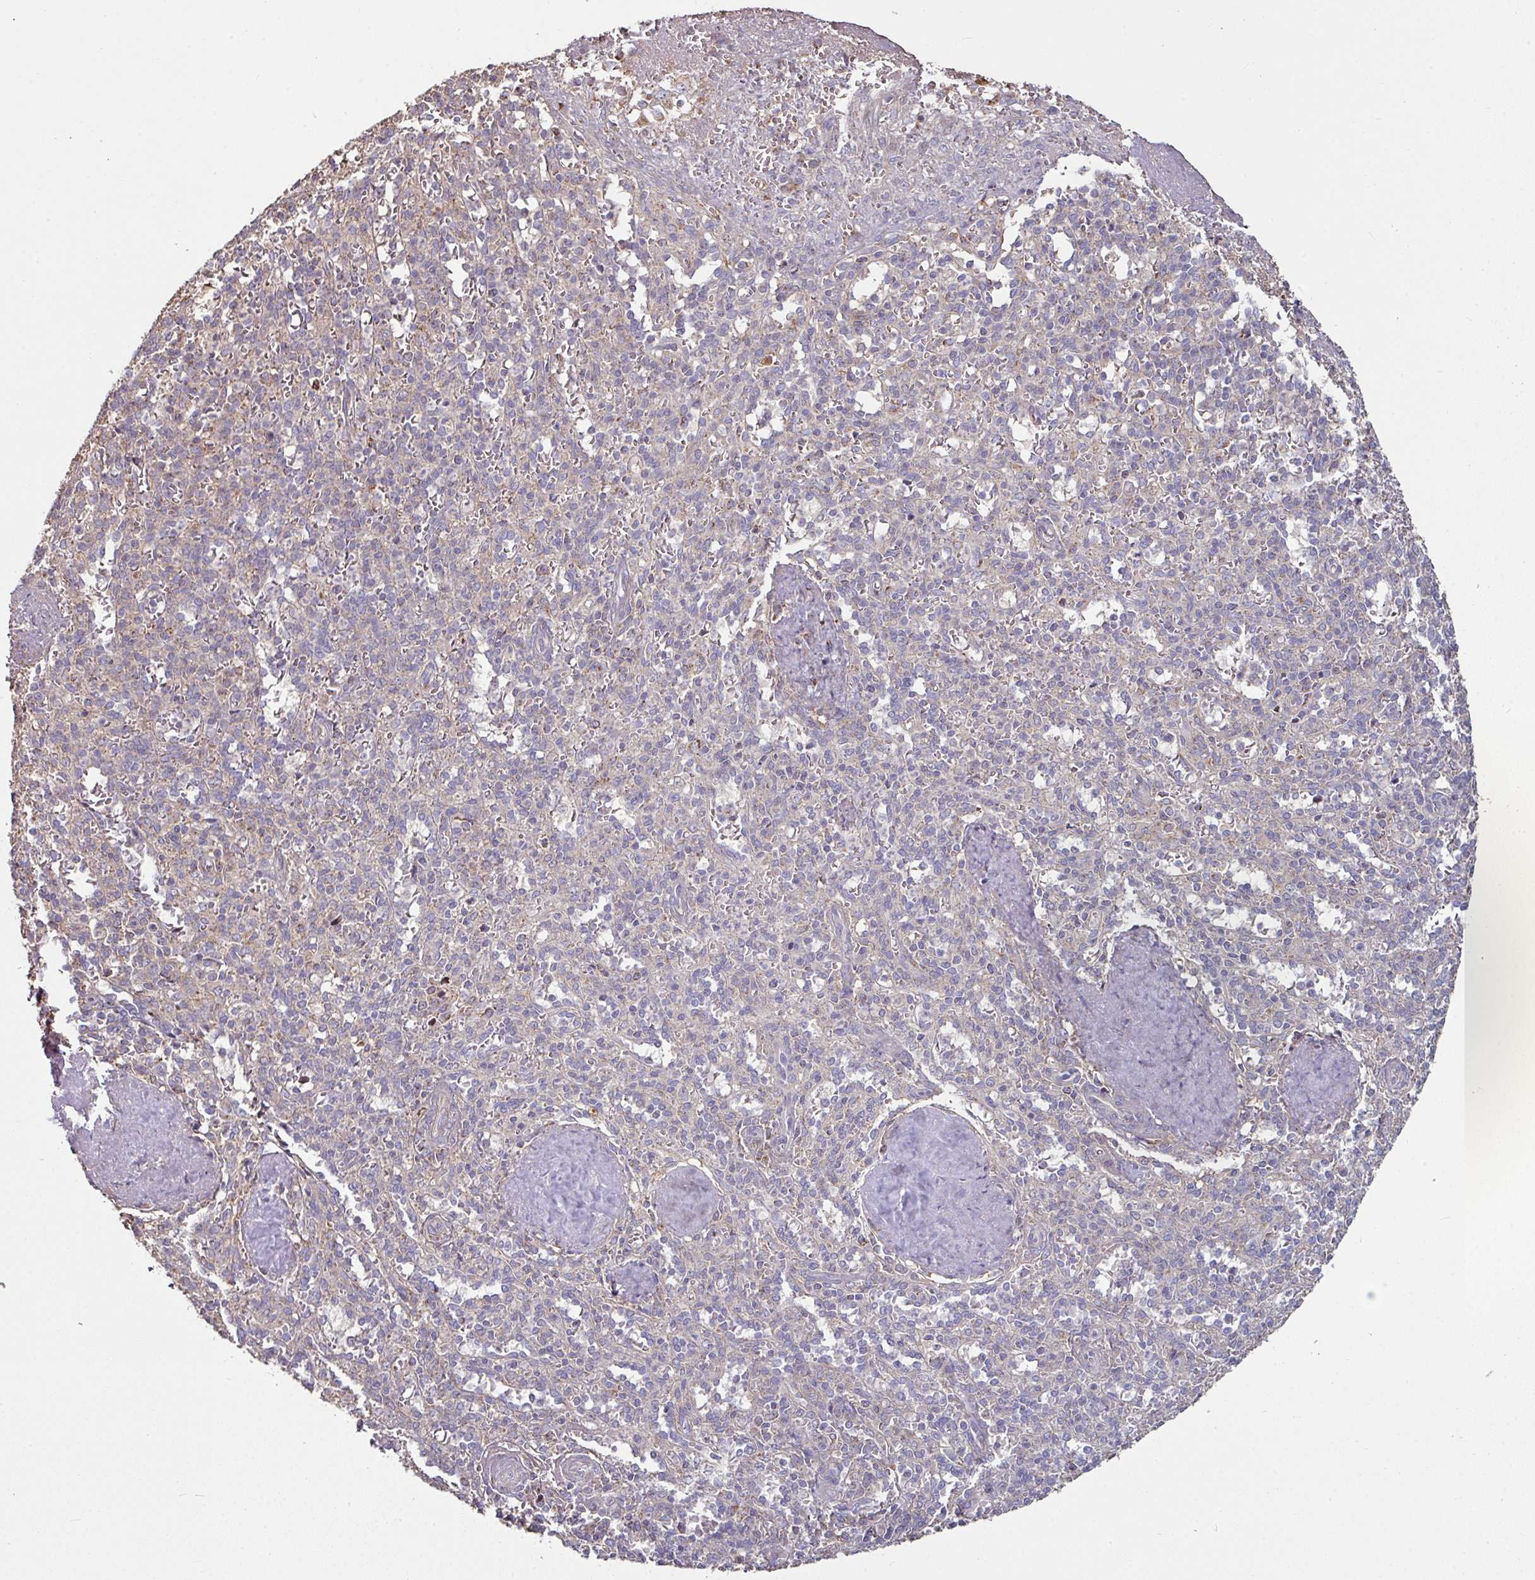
{"staining": {"intensity": "negative", "quantity": "none", "location": "none"}, "tissue": "spleen", "cell_type": "Cells in red pulp", "image_type": "normal", "snomed": [{"axis": "morphology", "description": "Normal tissue, NOS"}, {"axis": "topography", "description": "Spleen"}], "caption": "IHC image of normal spleen stained for a protein (brown), which shows no positivity in cells in red pulp. (DAB immunohistochemistry (IHC) visualized using brightfield microscopy, high magnification).", "gene": "OR2D3", "patient": {"sex": "female", "age": 70}}